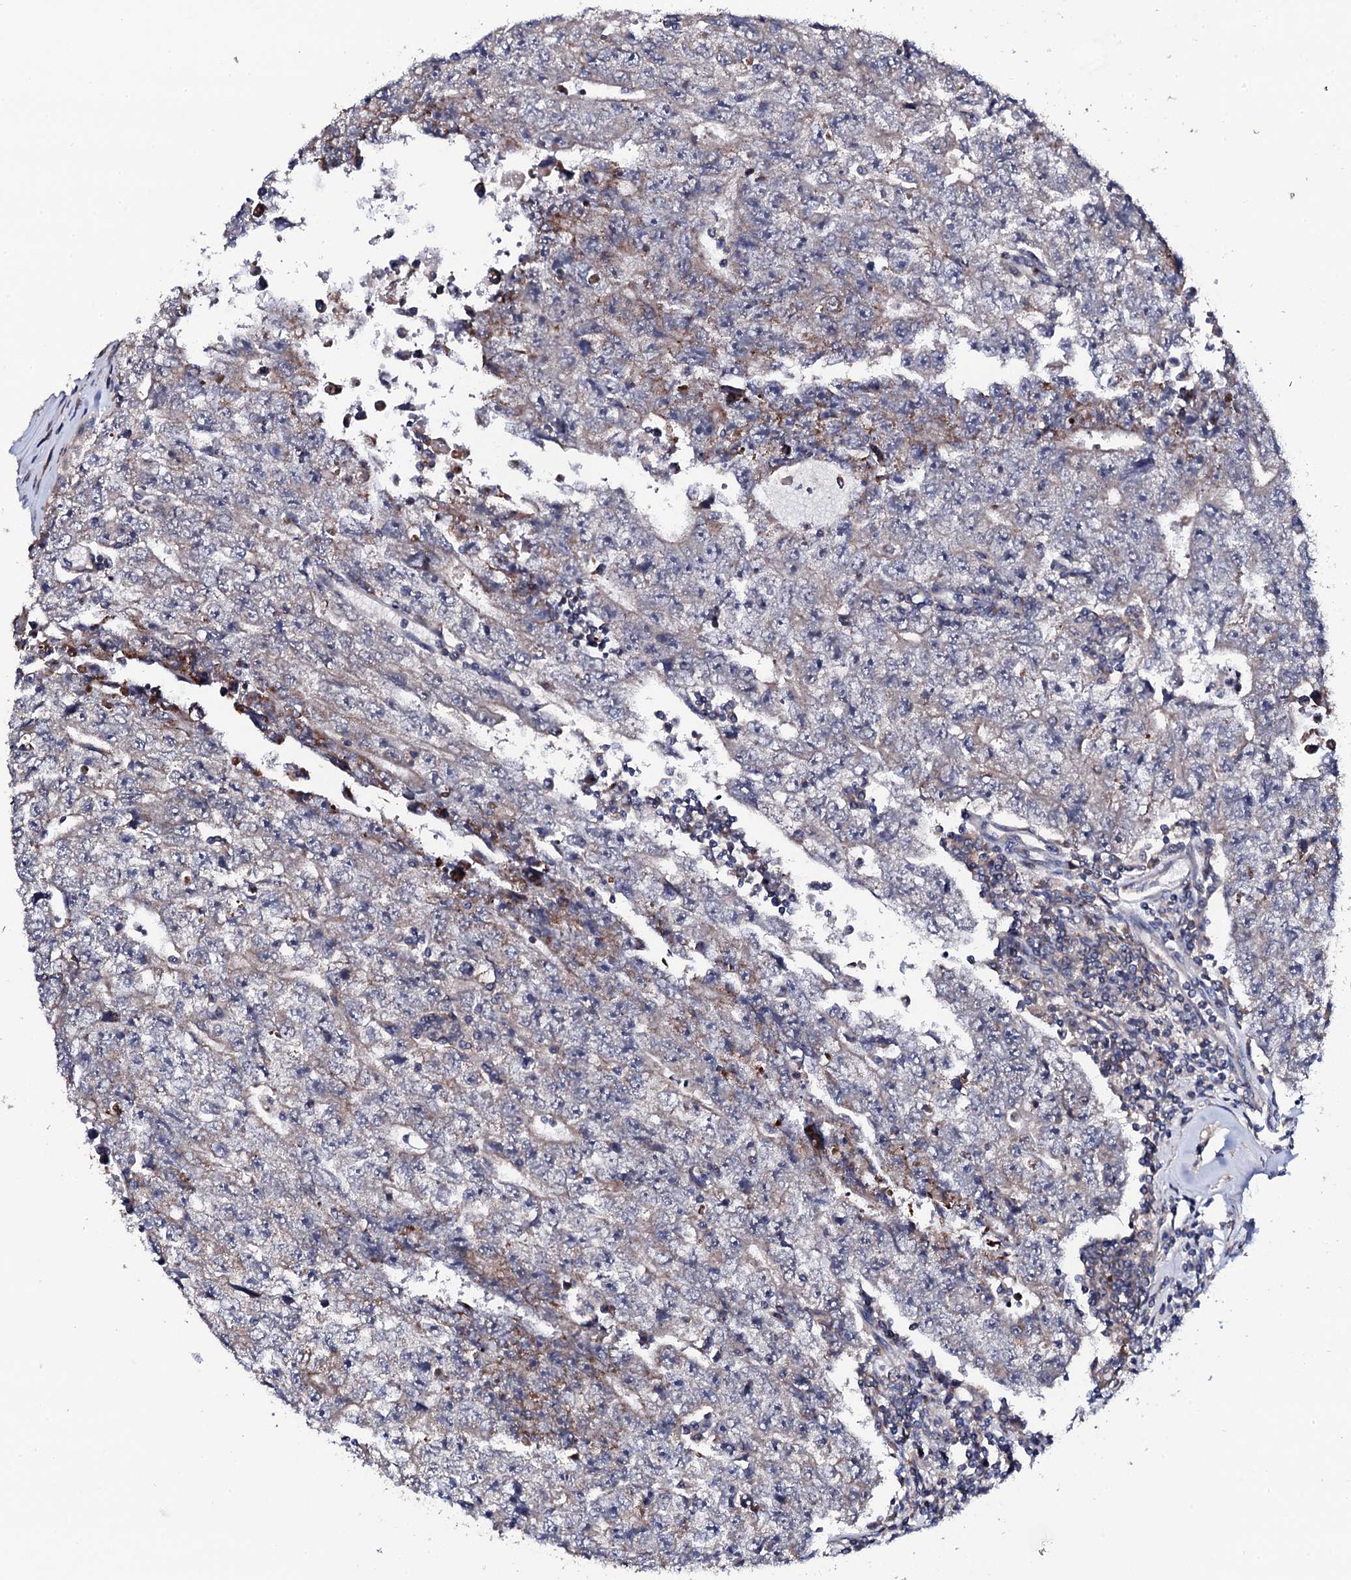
{"staining": {"intensity": "weak", "quantity": "<25%", "location": "cytoplasmic/membranous"}, "tissue": "testis cancer", "cell_type": "Tumor cells", "image_type": "cancer", "snomed": [{"axis": "morphology", "description": "Carcinoma, Embryonal, NOS"}, {"axis": "topography", "description": "Testis"}], "caption": "Testis embryonal carcinoma stained for a protein using IHC displays no positivity tumor cells.", "gene": "COG4", "patient": {"sex": "male", "age": 17}}